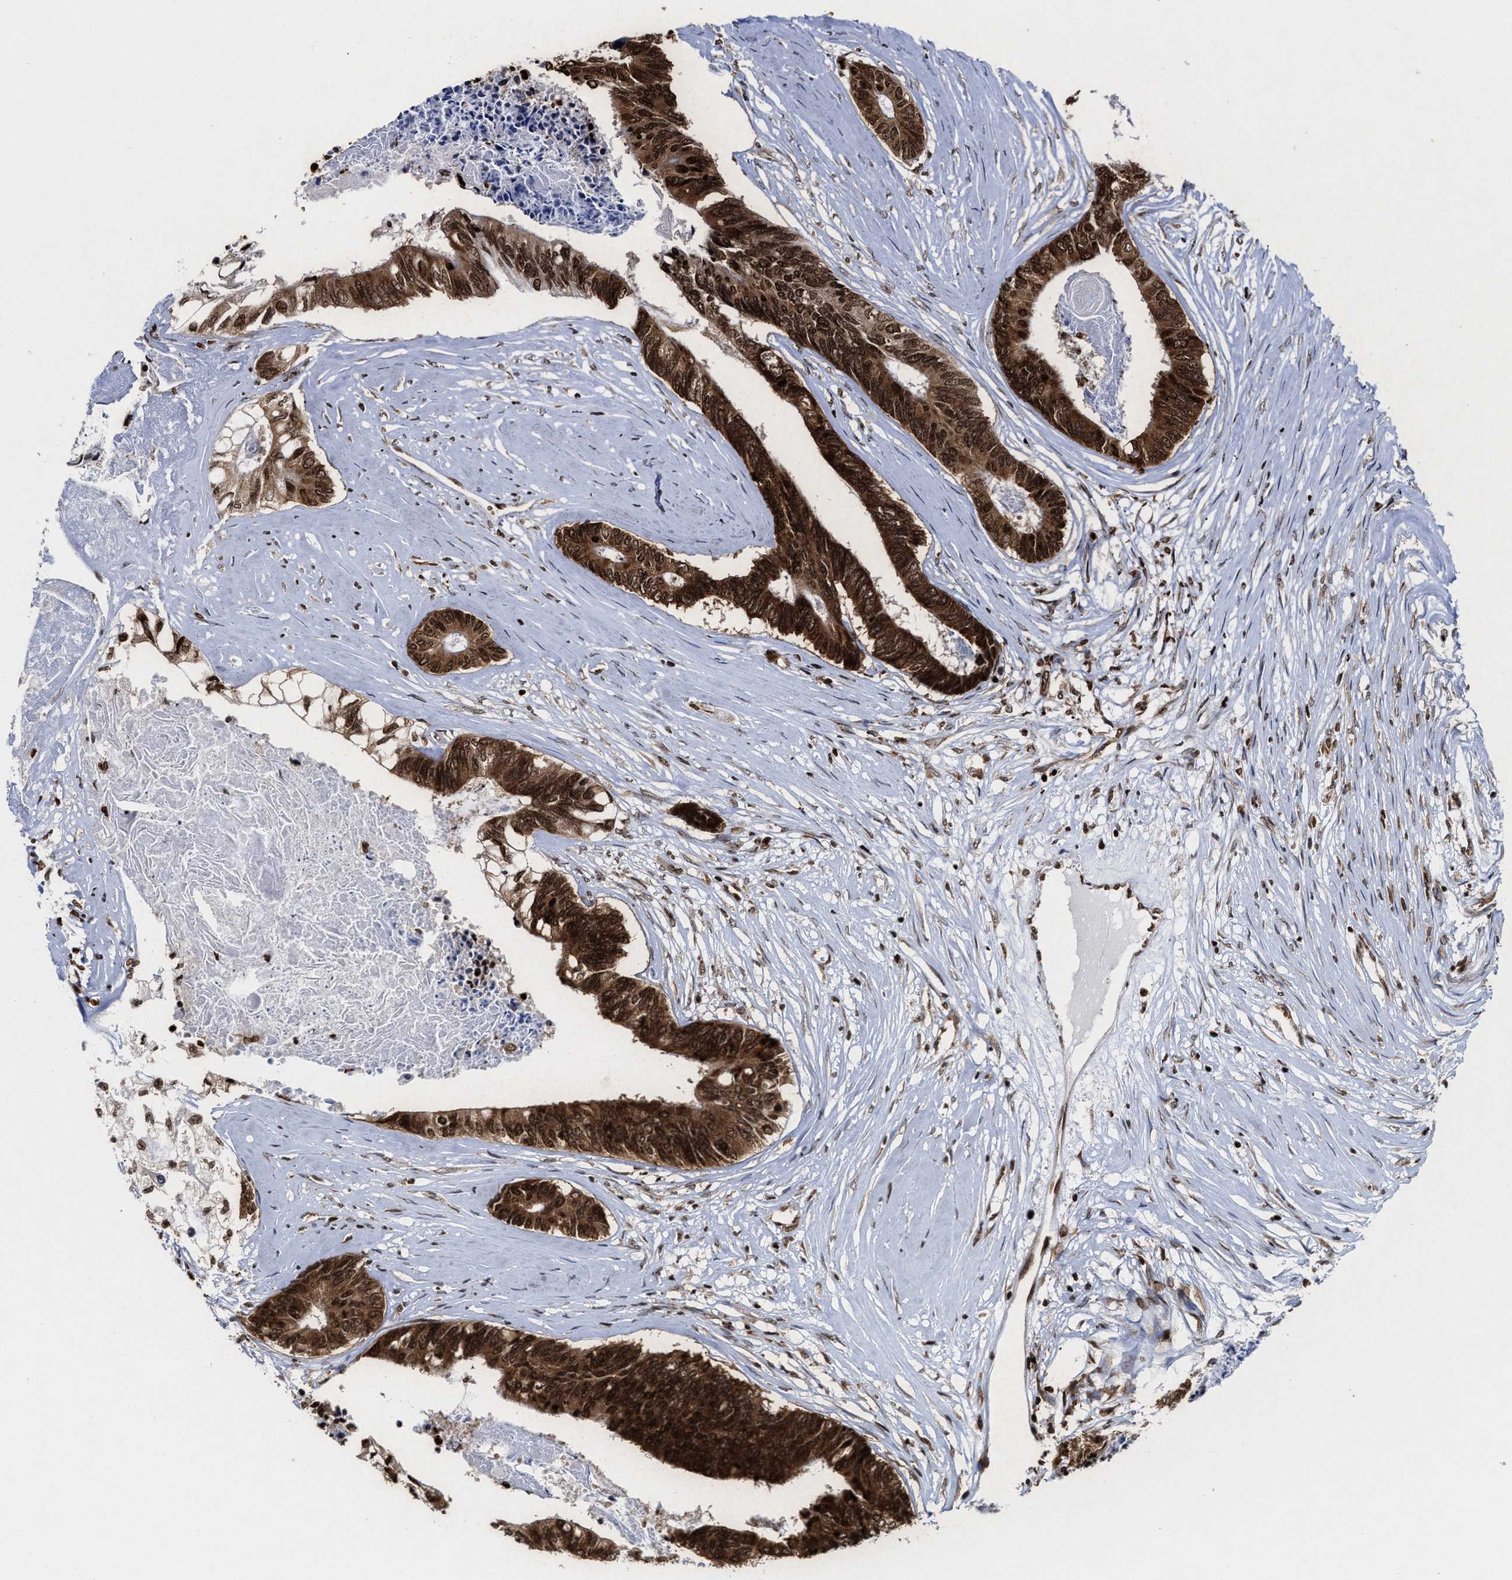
{"staining": {"intensity": "strong", "quantity": ">75%", "location": "cytoplasmic/membranous,nuclear"}, "tissue": "colorectal cancer", "cell_type": "Tumor cells", "image_type": "cancer", "snomed": [{"axis": "morphology", "description": "Adenocarcinoma, NOS"}, {"axis": "topography", "description": "Rectum"}], "caption": "Colorectal cancer (adenocarcinoma) tissue demonstrates strong cytoplasmic/membranous and nuclear staining in approximately >75% of tumor cells The staining is performed using DAB brown chromogen to label protein expression. The nuclei are counter-stained blue using hematoxylin.", "gene": "ALYREF", "patient": {"sex": "male", "age": 63}}